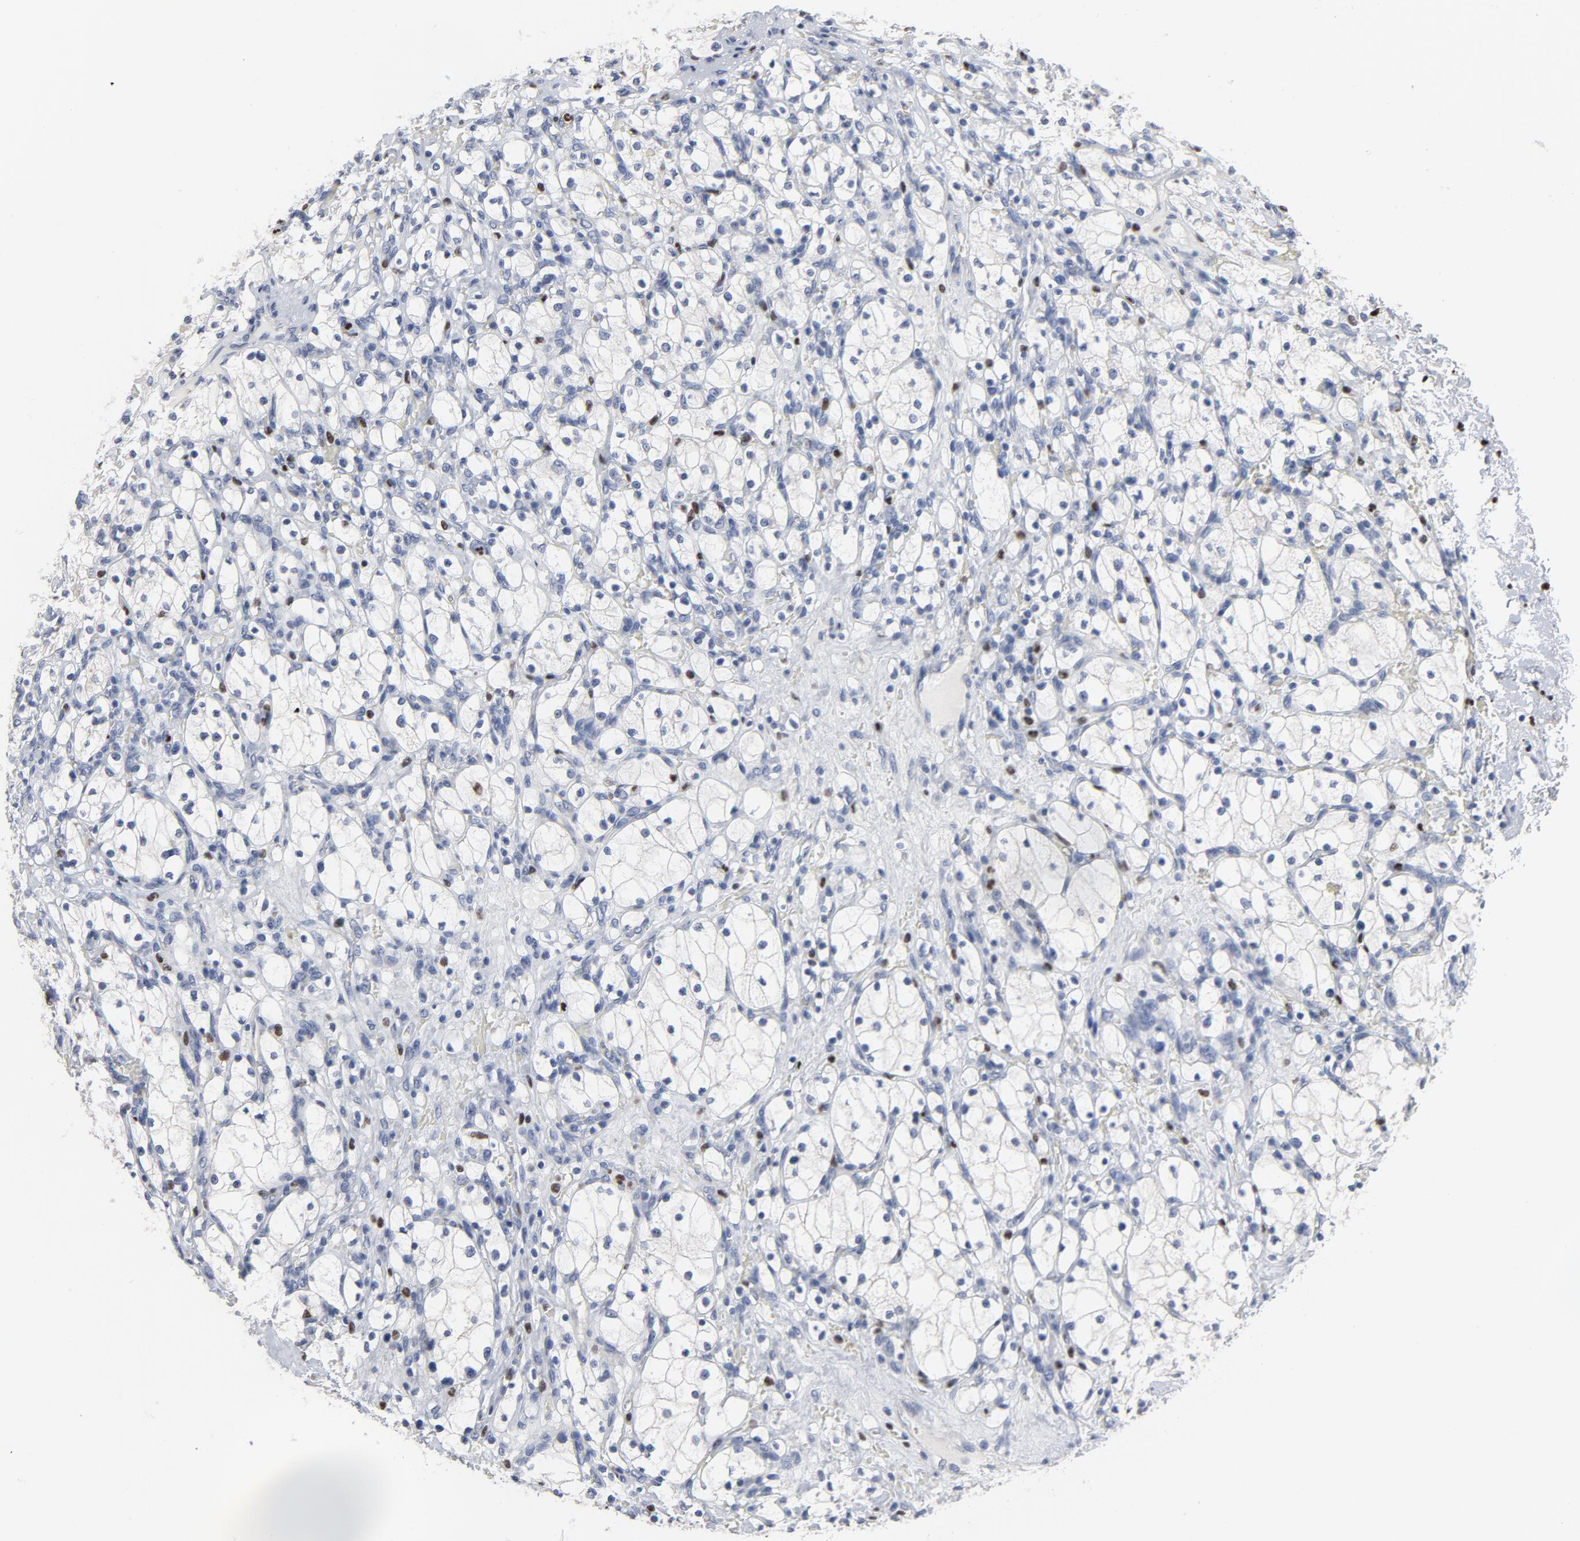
{"staining": {"intensity": "negative", "quantity": "none", "location": "none"}, "tissue": "renal cancer", "cell_type": "Tumor cells", "image_type": "cancer", "snomed": [{"axis": "morphology", "description": "Adenocarcinoma, NOS"}, {"axis": "topography", "description": "Kidney"}], "caption": "Tumor cells are negative for protein expression in human renal cancer.", "gene": "SPI1", "patient": {"sex": "female", "age": 83}}